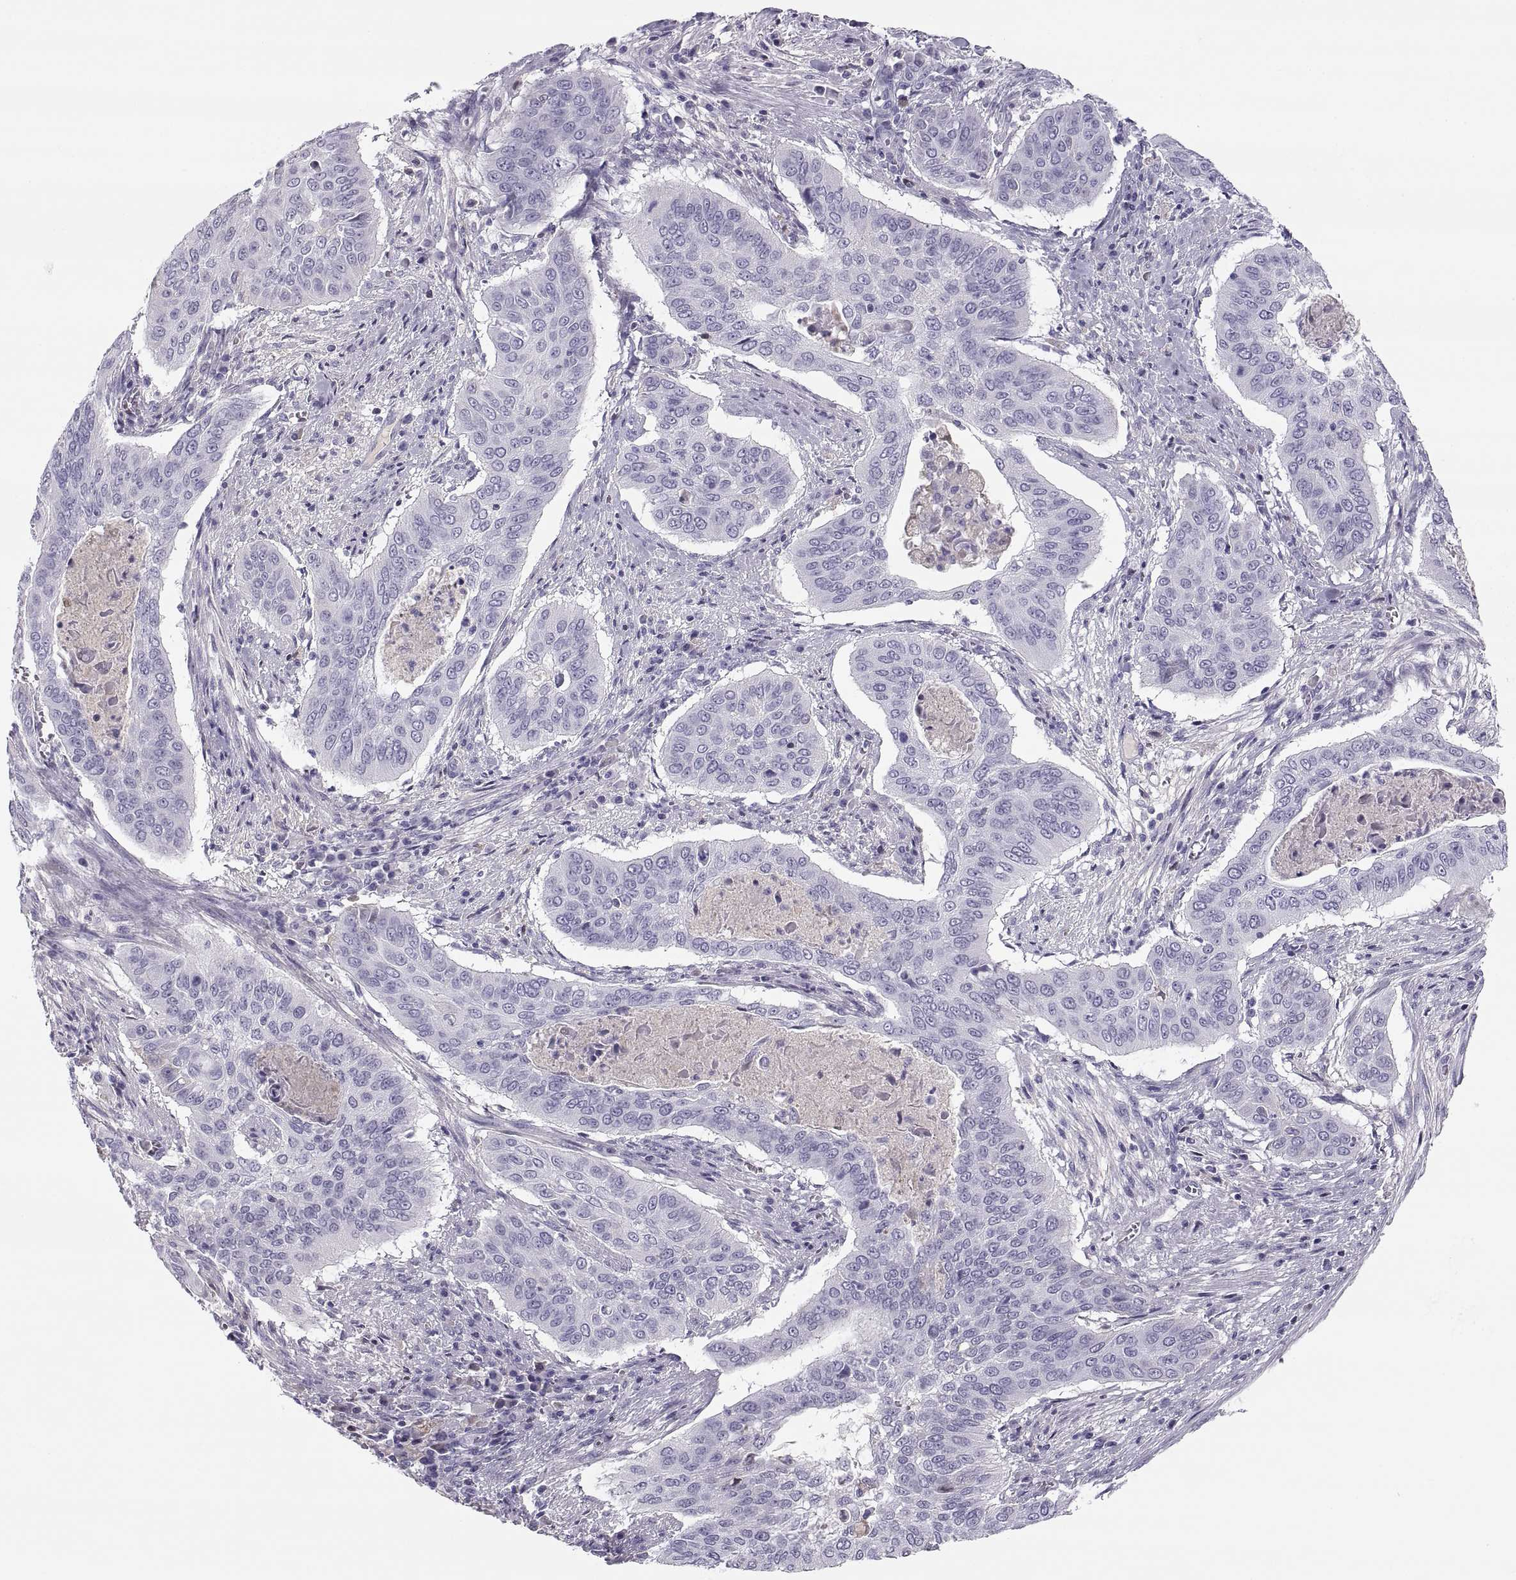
{"staining": {"intensity": "negative", "quantity": "none", "location": "none"}, "tissue": "cervical cancer", "cell_type": "Tumor cells", "image_type": "cancer", "snomed": [{"axis": "morphology", "description": "Squamous cell carcinoma, NOS"}, {"axis": "topography", "description": "Cervix"}], "caption": "Human cervical cancer stained for a protein using immunohistochemistry exhibits no expression in tumor cells.", "gene": "MAGEB2", "patient": {"sex": "female", "age": 39}}